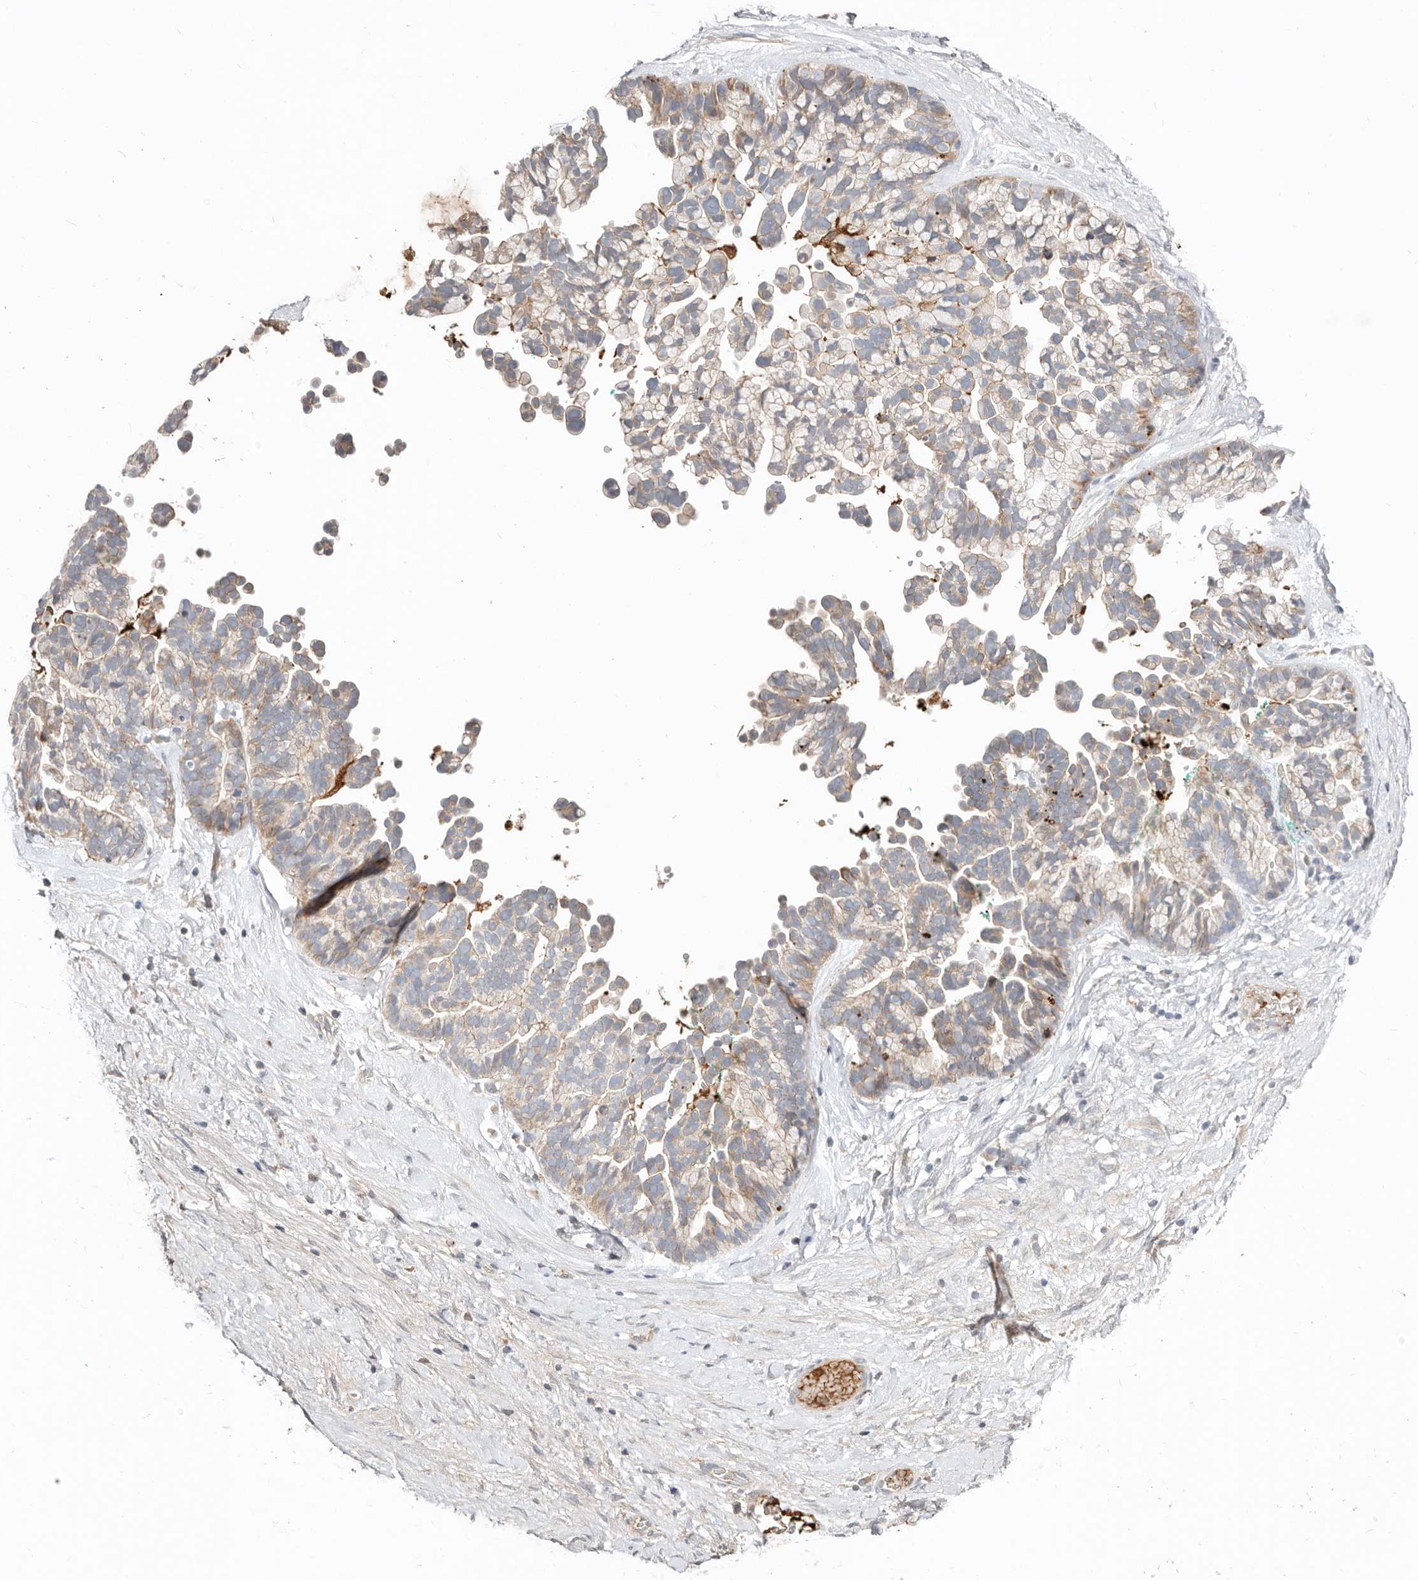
{"staining": {"intensity": "weak", "quantity": "25%-75%", "location": "cytoplasmic/membranous"}, "tissue": "ovarian cancer", "cell_type": "Tumor cells", "image_type": "cancer", "snomed": [{"axis": "morphology", "description": "Cystadenocarcinoma, serous, NOS"}, {"axis": "topography", "description": "Ovary"}], "caption": "Immunohistochemistry (DAB (3,3'-diaminobenzidine)) staining of serous cystadenocarcinoma (ovarian) shows weak cytoplasmic/membranous protein staining in about 25%-75% of tumor cells.", "gene": "MTFR2", "patient": {"sex": "female", "age": 56}}